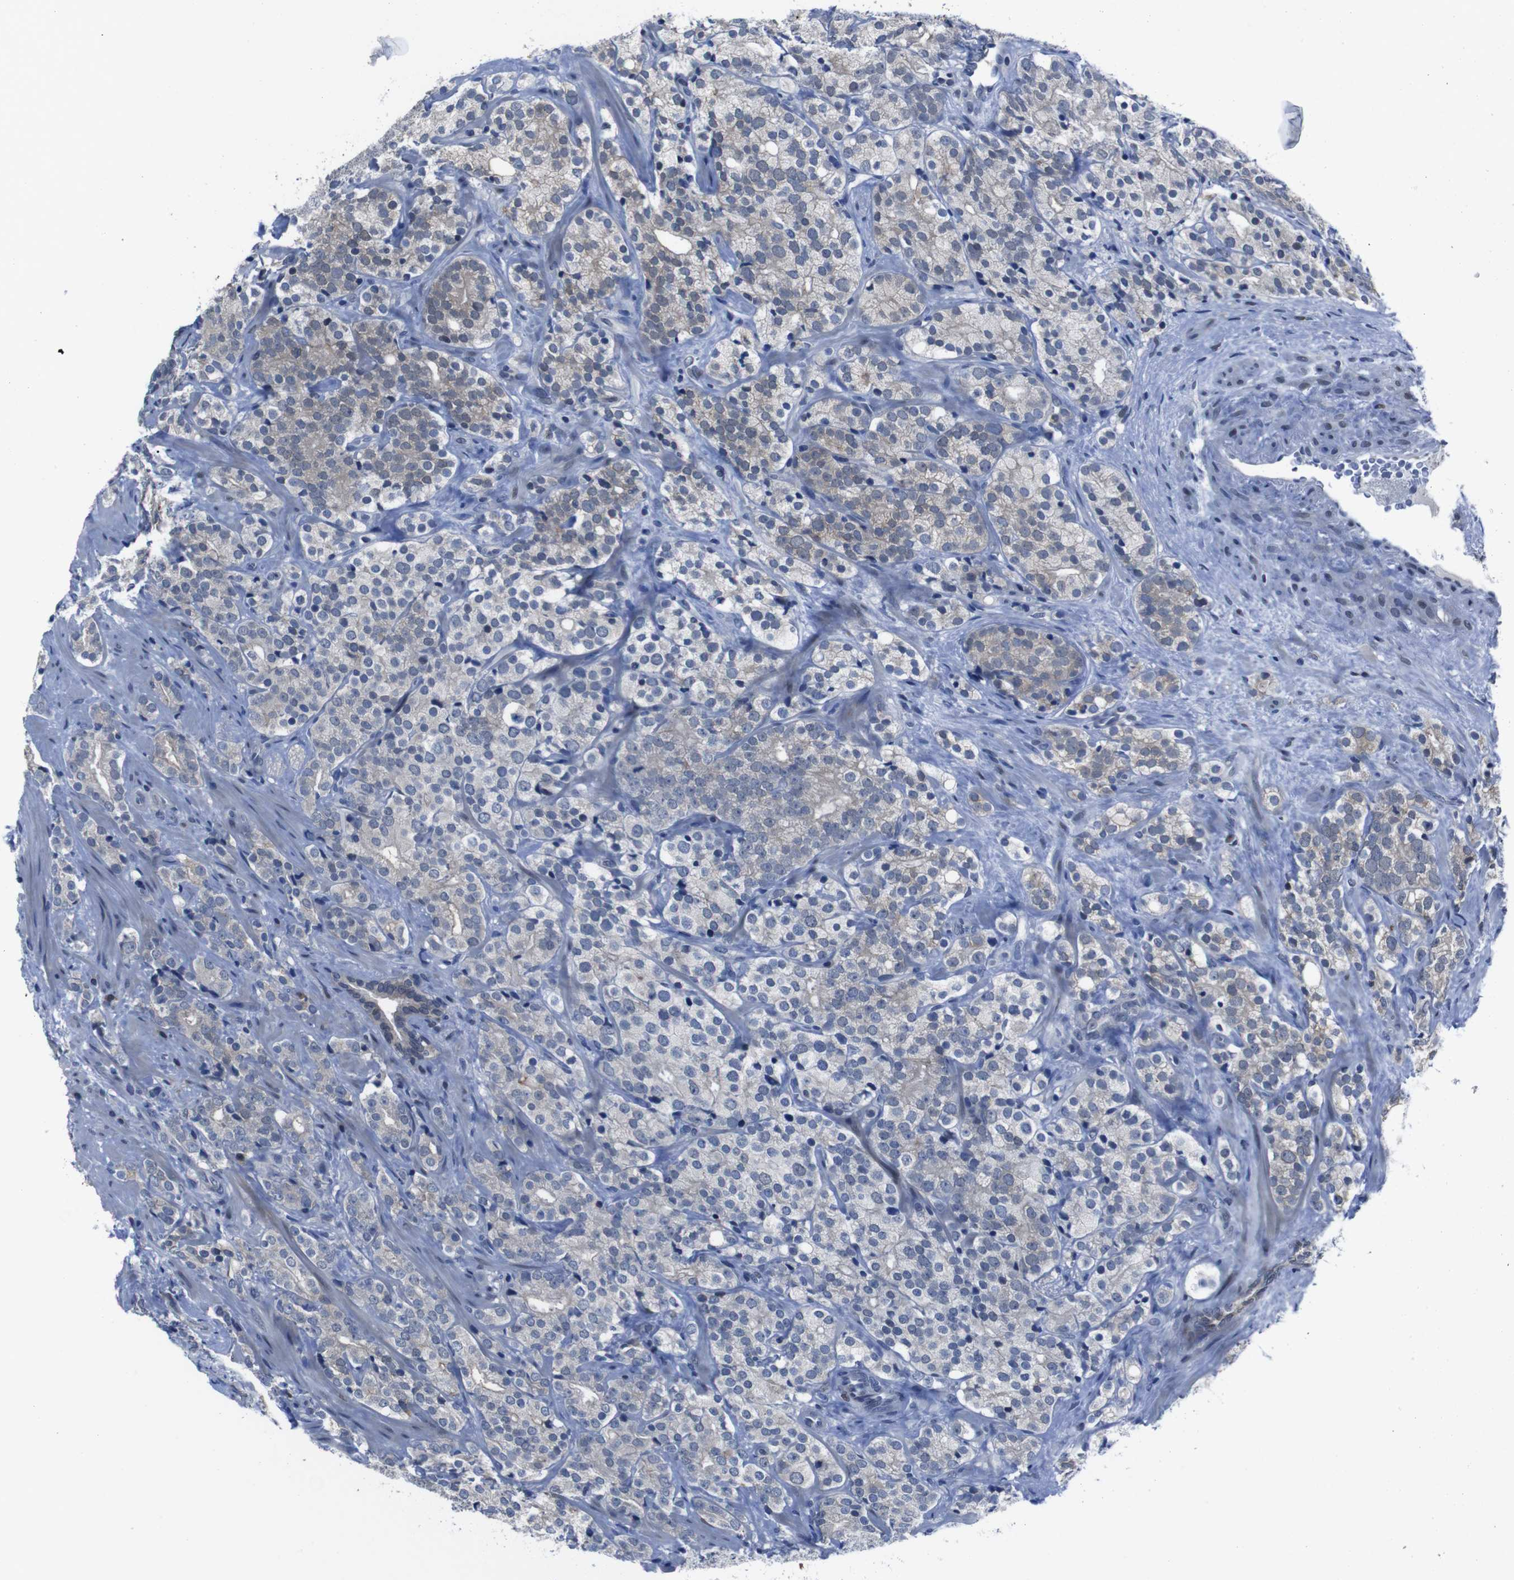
{"staining": {"intensity": "weak", "quantity": "<25%", "location": "cytoplasmic/membranous"}, "tissue": "prostate cancer", "cell_type": "Tumor cells", "image_type": "cancer", "snomed": [{"axis": "morphology", "description": "Adenocarcinoma, High grade"}, {"axis": "topography", "description": "Prostate"}], "caption": "Immunohistochemistry (IHC) image of prostate cancer stained for a protein (brown), which exhibits no staining in tumor cells. (DAB IHC with hematoxylin counter stain).", "gene": "SEMA4B", "patient": {"sex": "male", "age": 71}}